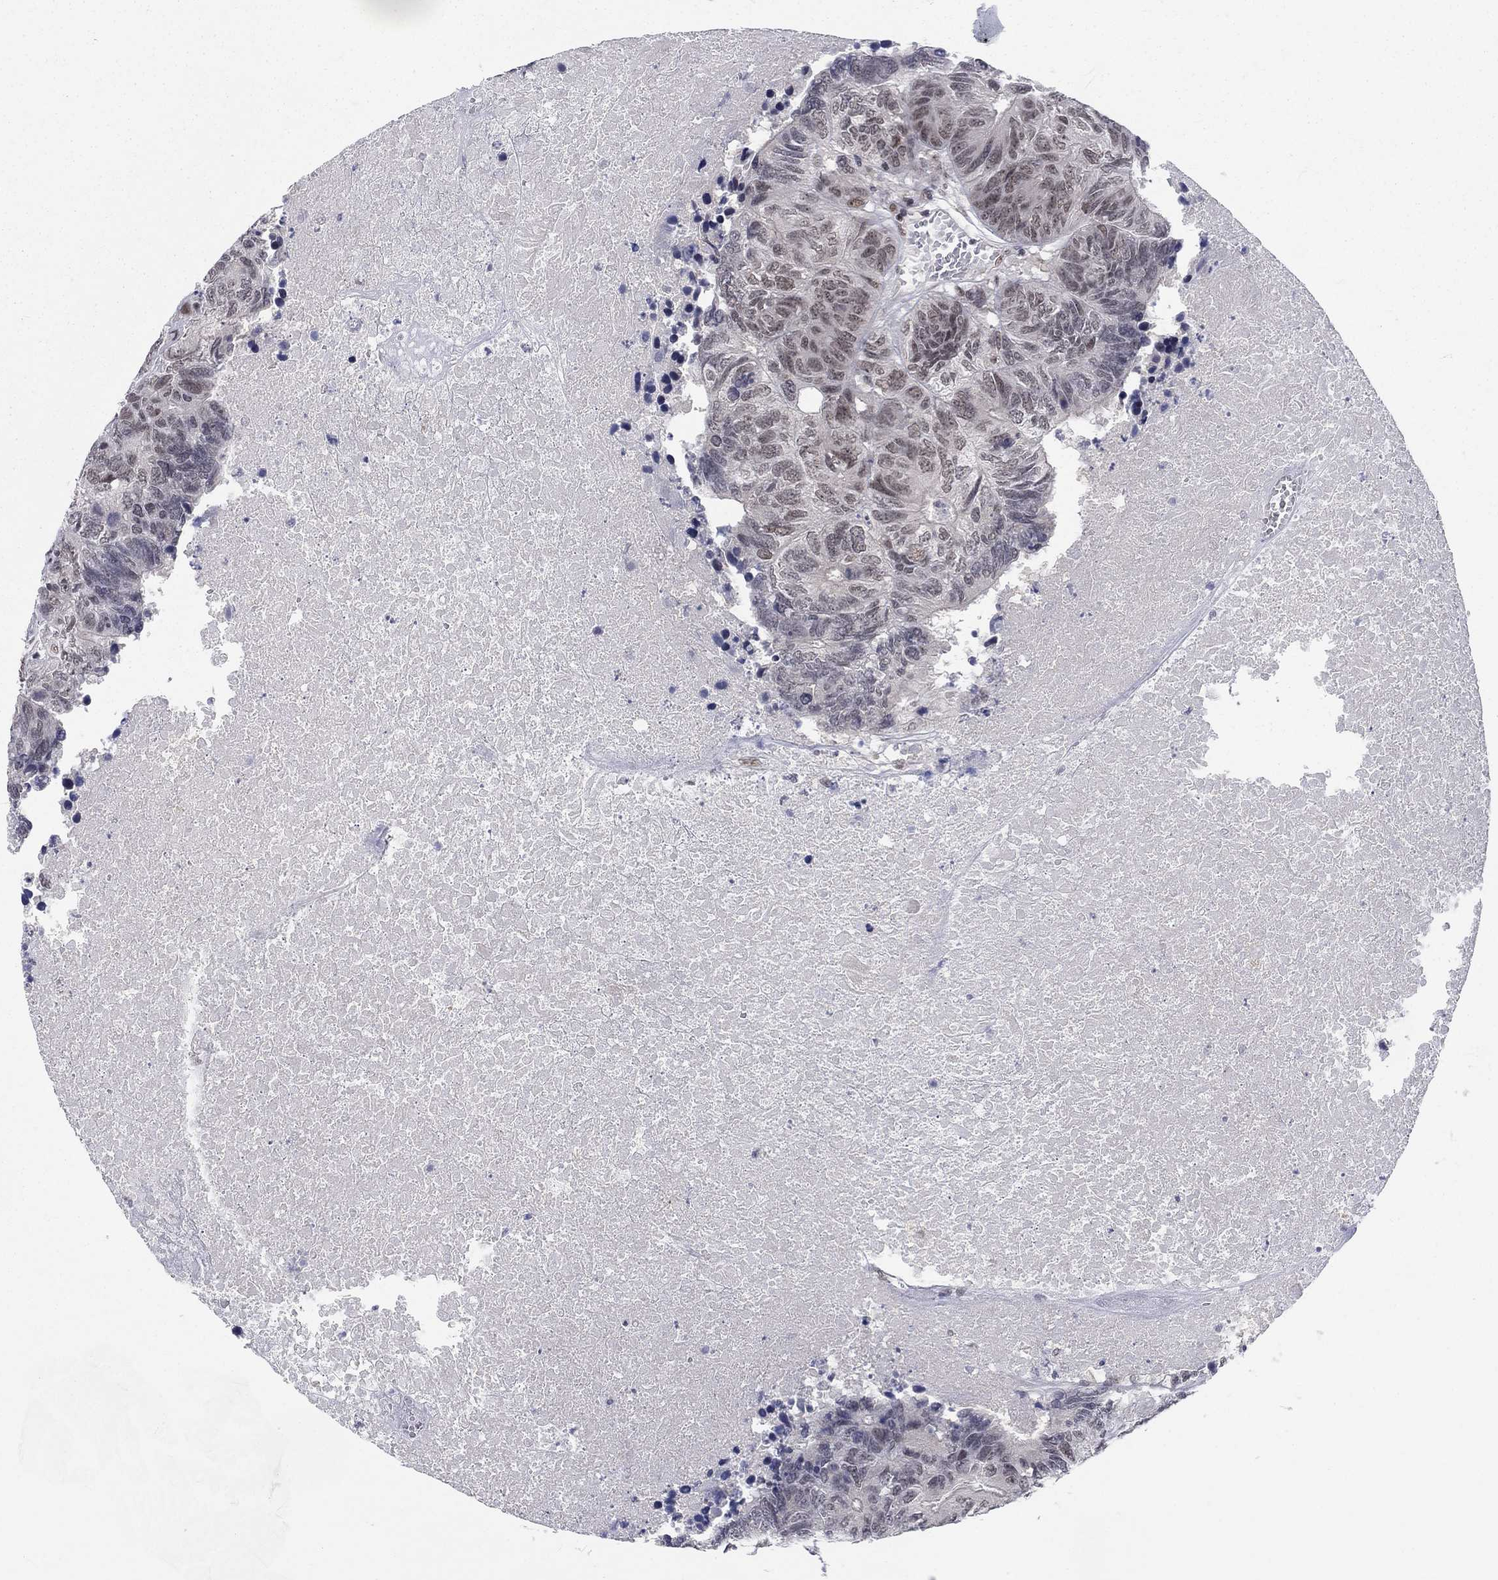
{"staining": {"intensity": "negative", "quantity": "none", "location": "none"}, "tissue": "colorectal cancer", "cell_type": "Tumor cells", "image_type": "cancer", "snomed": [{"axis": "morphology", "description": "Adenocarcinoma, NOS"}, {"axis": "topography", "description": "Colon"}], "caption": "This is a histopathology image of immunohistochemistry (IHC) staining of colorectal cancer (adenocarcinoma), which shows no positivity in tumor cells.", "gene": "FYTTD1", "patient": {"sex": "female", "age": 48}}